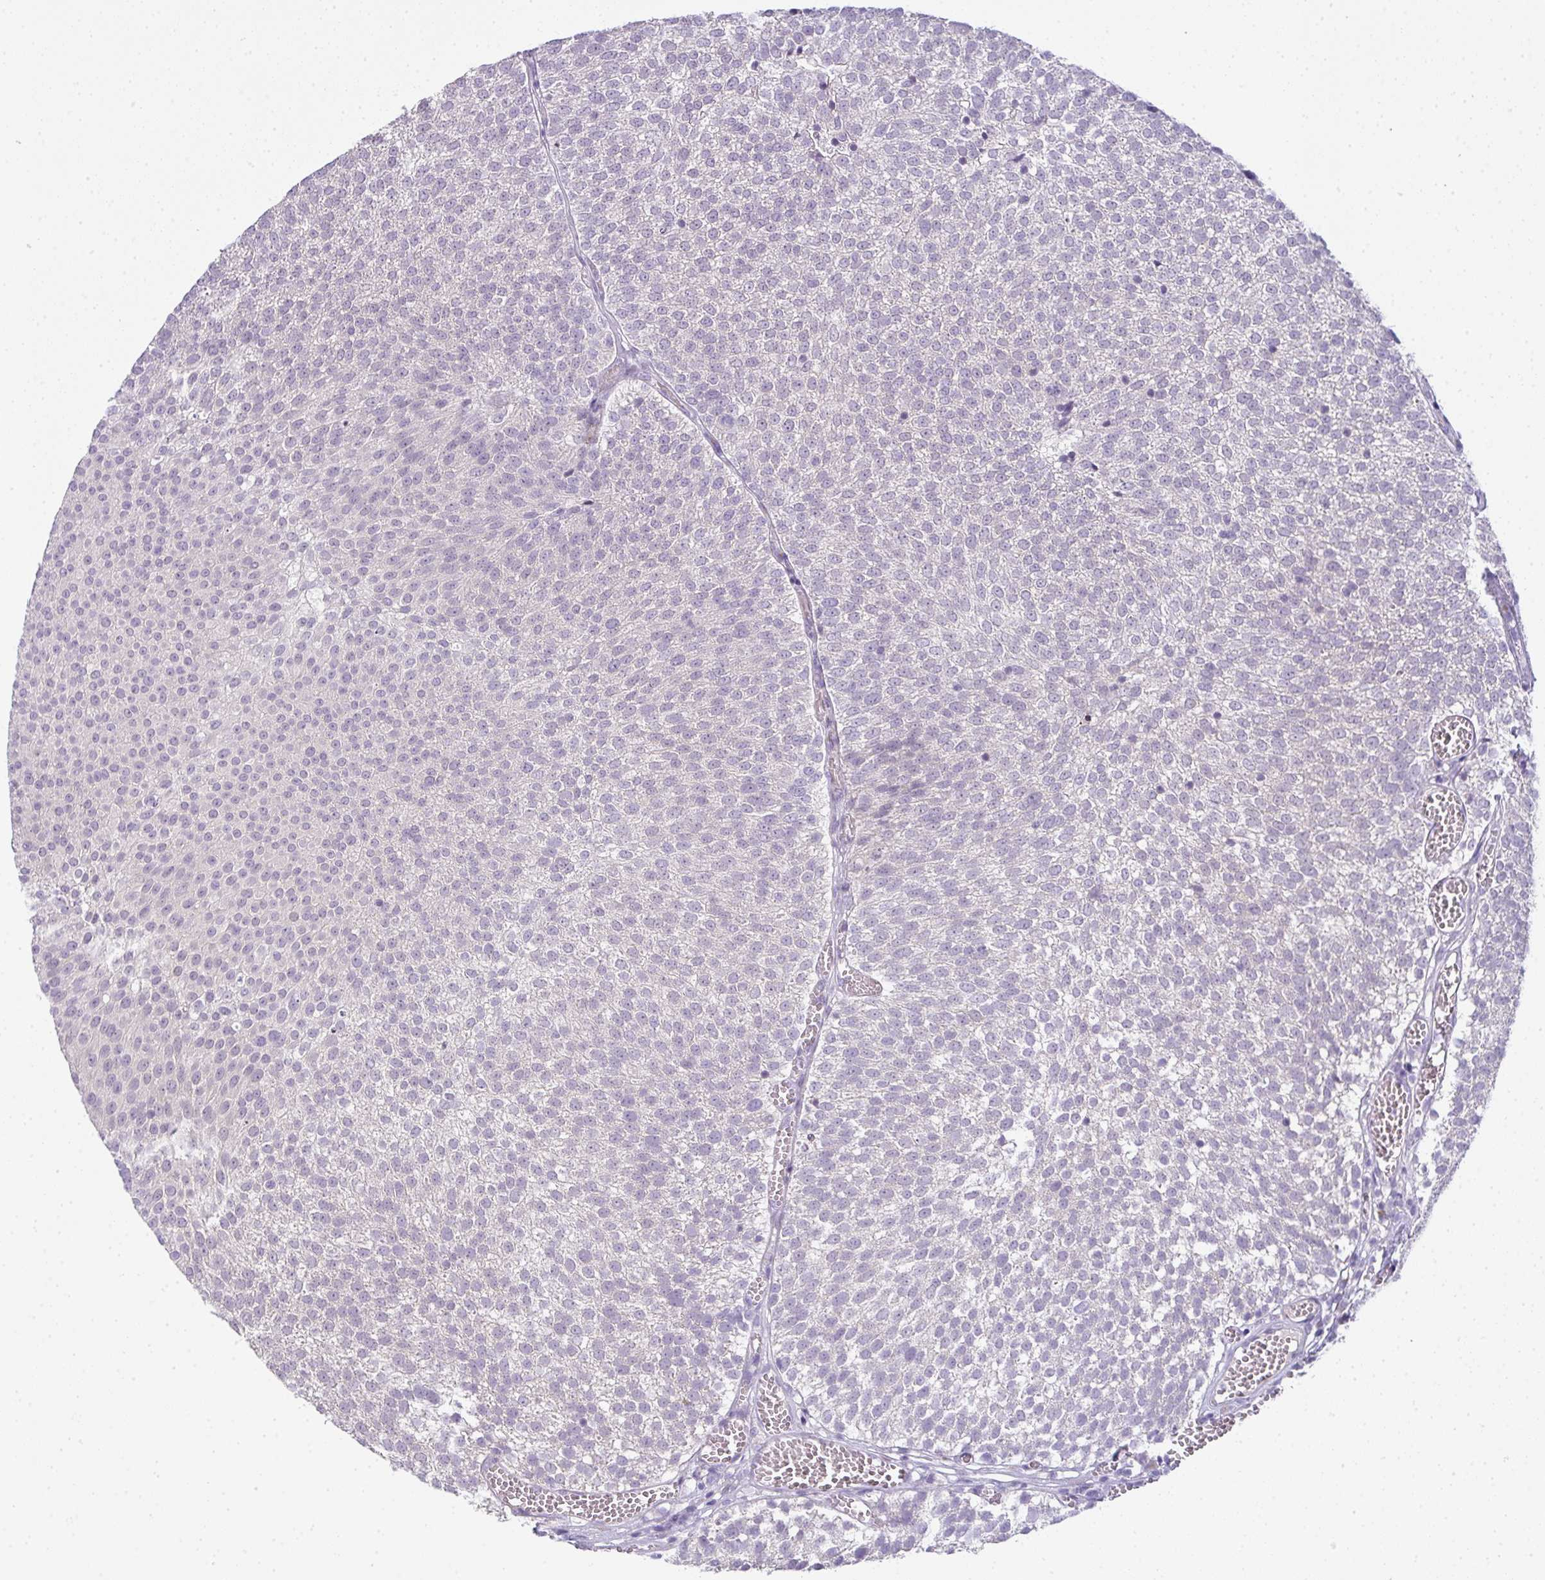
{"staining": {"intensity": "negative", "quantity": "none", "location": "none"}, "tissue": "urothelial cancer", "cell_type": "Tumor cells", "image_type": "cancer", "snomed": [{"axis": "morphology", "description": "Urothelial carcinoma, Low grade"}, {"axis": "topography", "description": "Urinary bladder"}], "caption": "DAB (3,3'-diaminobenzidine) immunohistochemical staining of human low-grade urothelial carcinoma exhibits no significant staining in tumor cells.", "gene": "CMPK1", "patient": {"sex": "female", "age": 79}}